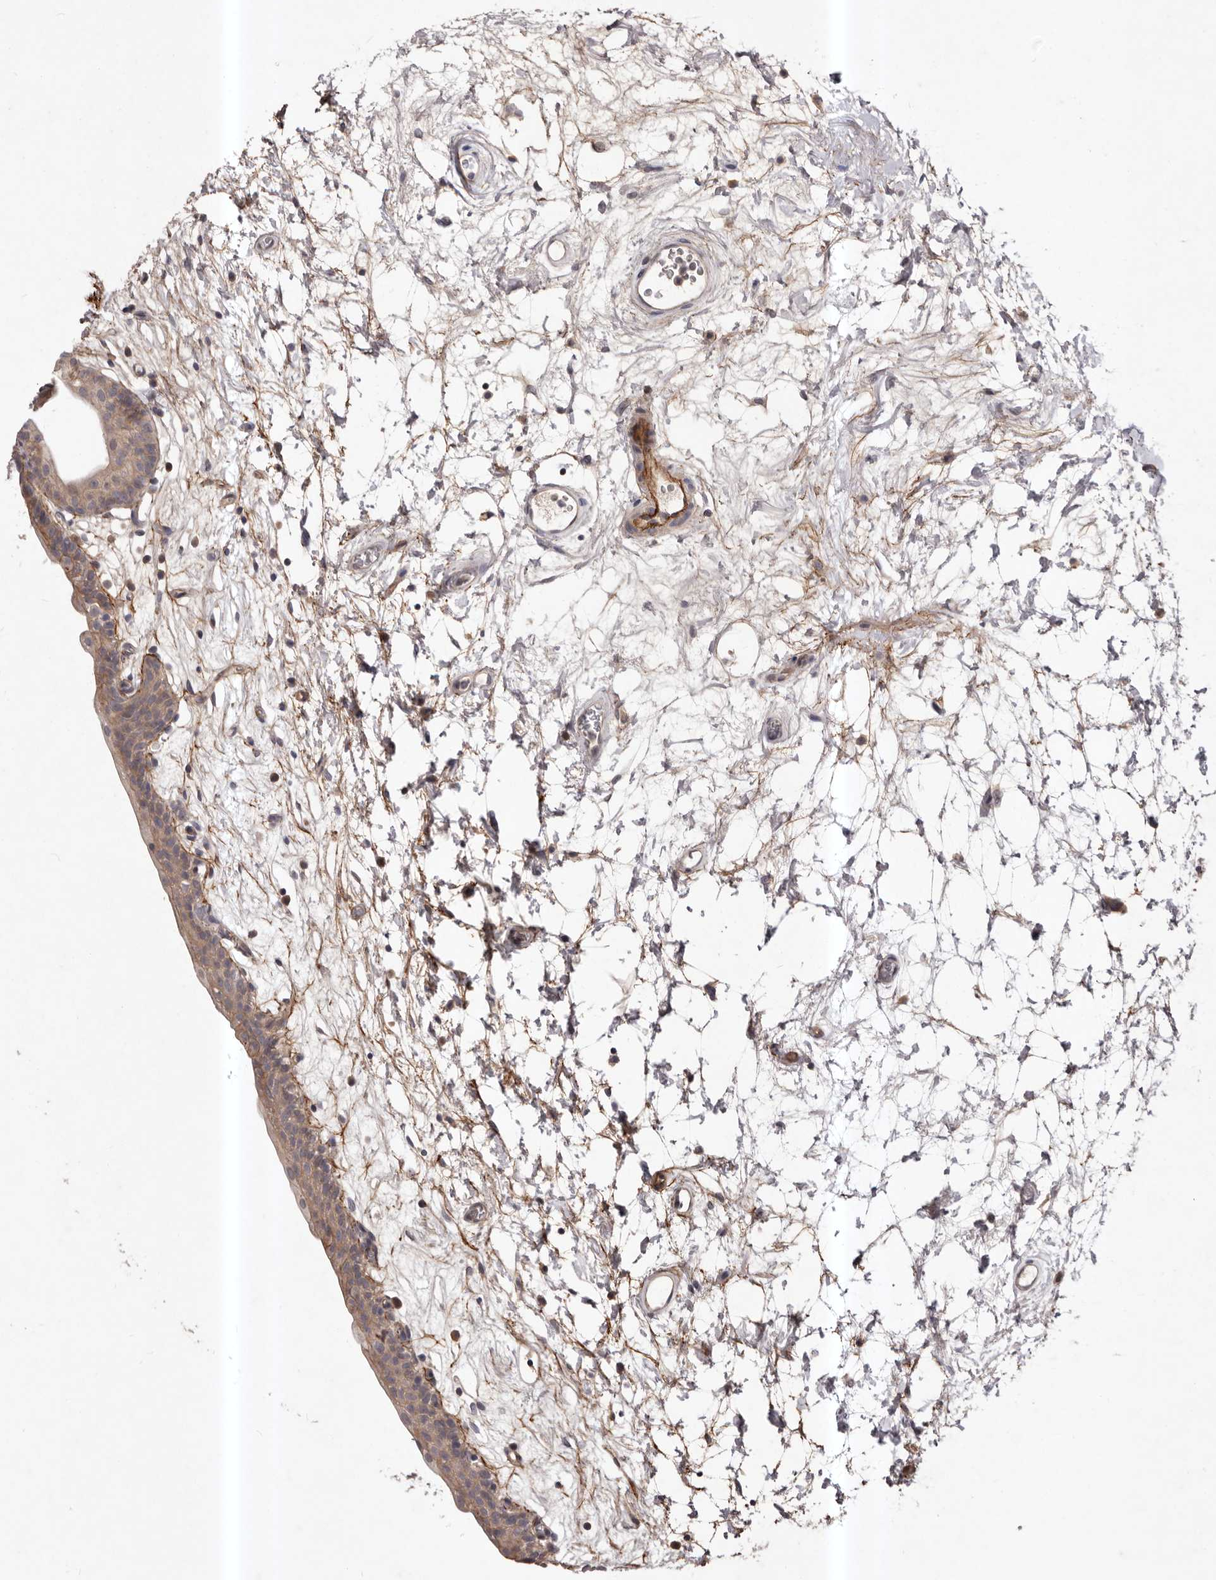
{"staining": {"intensity": "weak", "quantity": "25%-75%", "location": "cytoplasmic/membranous"}, "tissue": "urinary bladder", "cell_type": "Urothelial cells", "image_type": "normal", "snomed": [{"axis": "morphology", "description": "Normal tissue, NOS"}, {"axis": "topography", "description": "Urinary bladder"}], "caption": "Immunohistochemistry micrograph of normal urinary bladder: human urinary bladder stained using immunohistochemistry (IHC) displays low levels of weak protein expression localized specifically in the cytoplasmic/membranous of urothelial cells, appearing as a cytoplasmic/membranous brown color.", "gene": "HBS1L", "patient": {"sex": "male", "age": 83}}